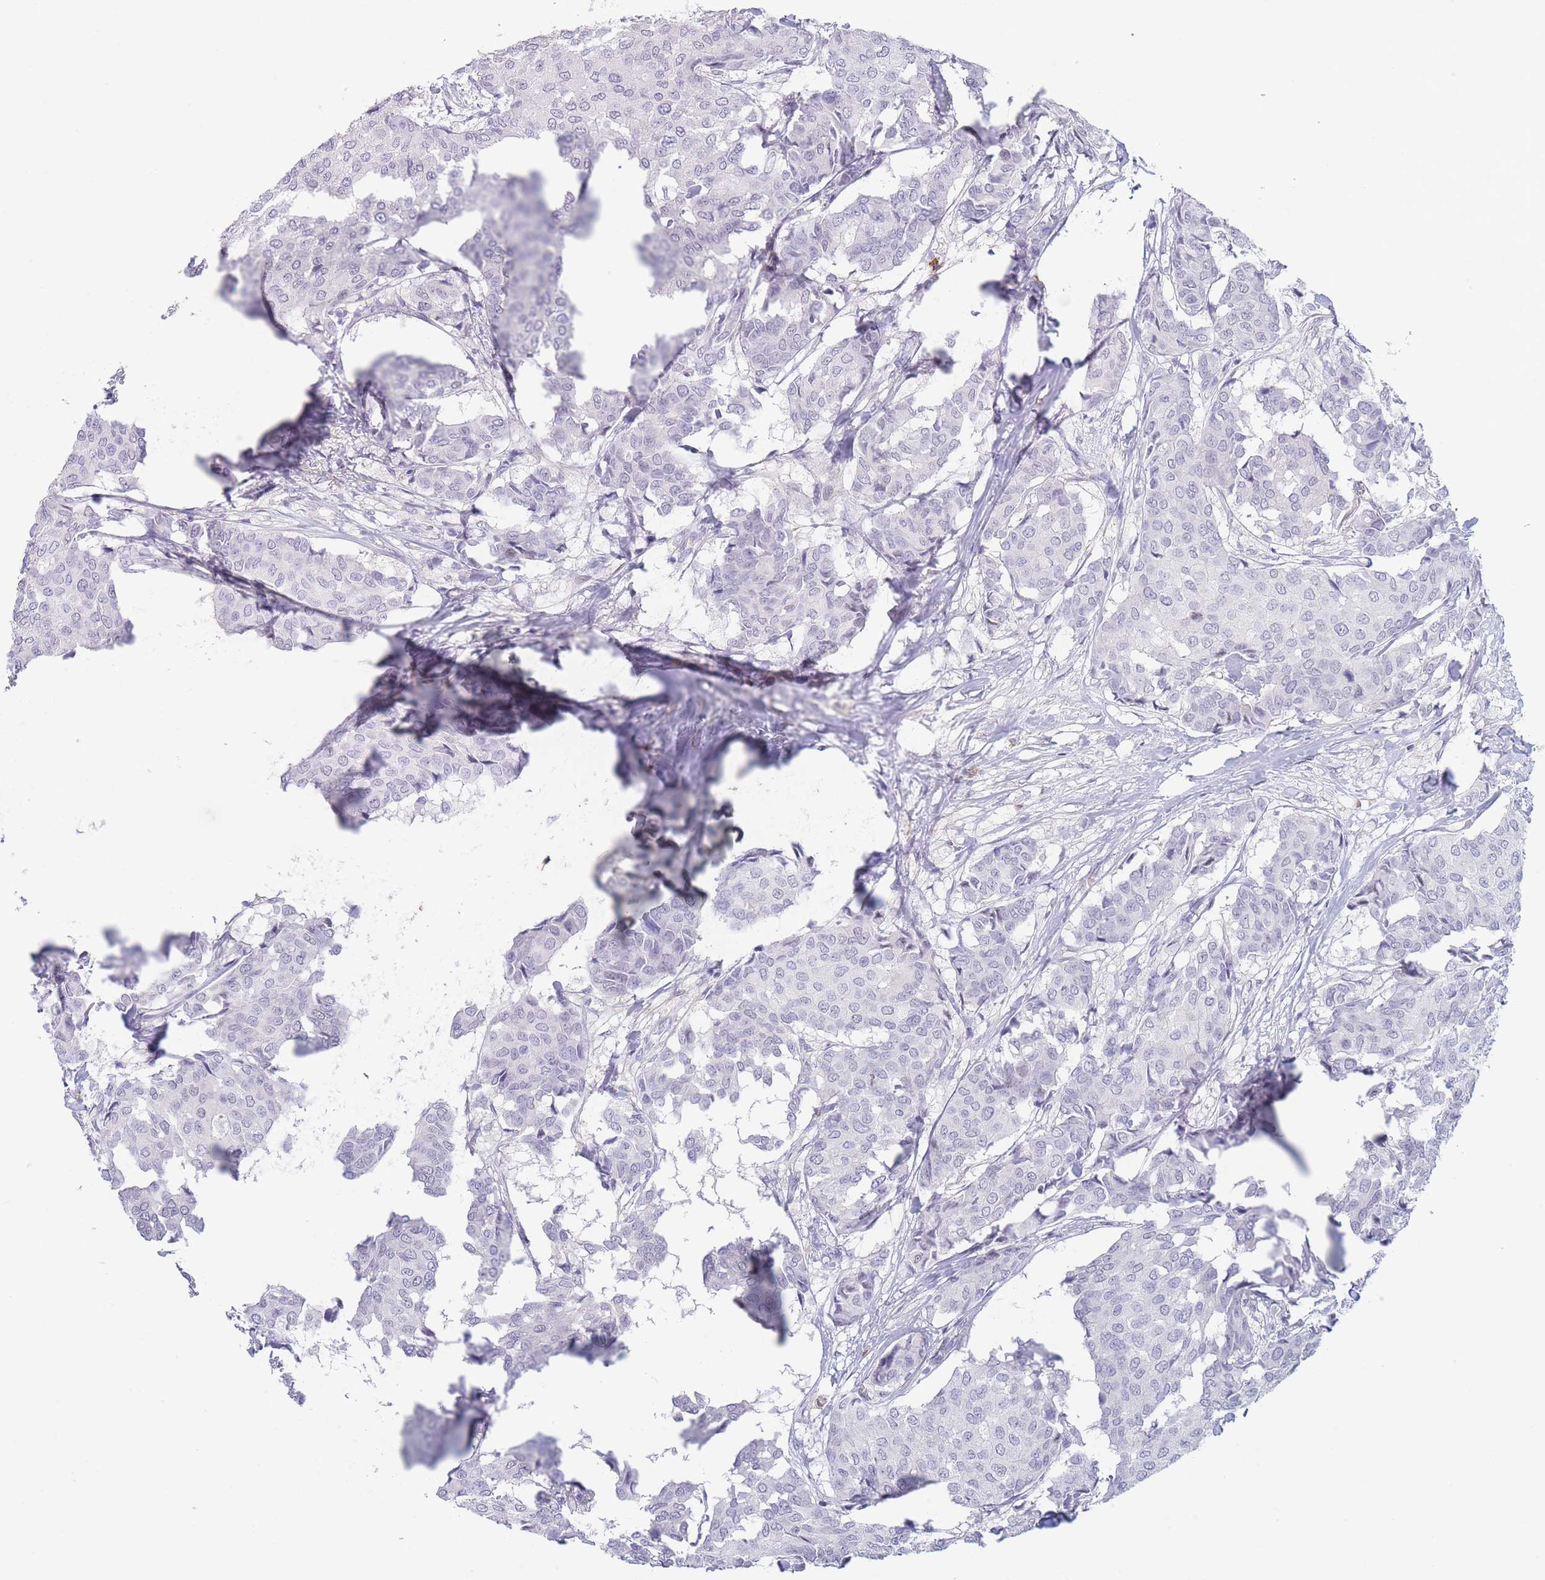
{"staining": {"intensity": "negative", "quantity": "none", "location": "none"}, "tissue": "breast cancer", "cell_type": "Tumor cells", "image_type": "cancer", "snomed": [{"axis": "morphology", "description": "Duct carcinoma"}, {"axis": "topography", "description": "Breast"}], "caption": "Immunohistochemical staining of human breast cancer demonstrates no significant expression in tumor cells.", "gene": "ASAP3", "patient": {"sex": "female", "age": 75}}